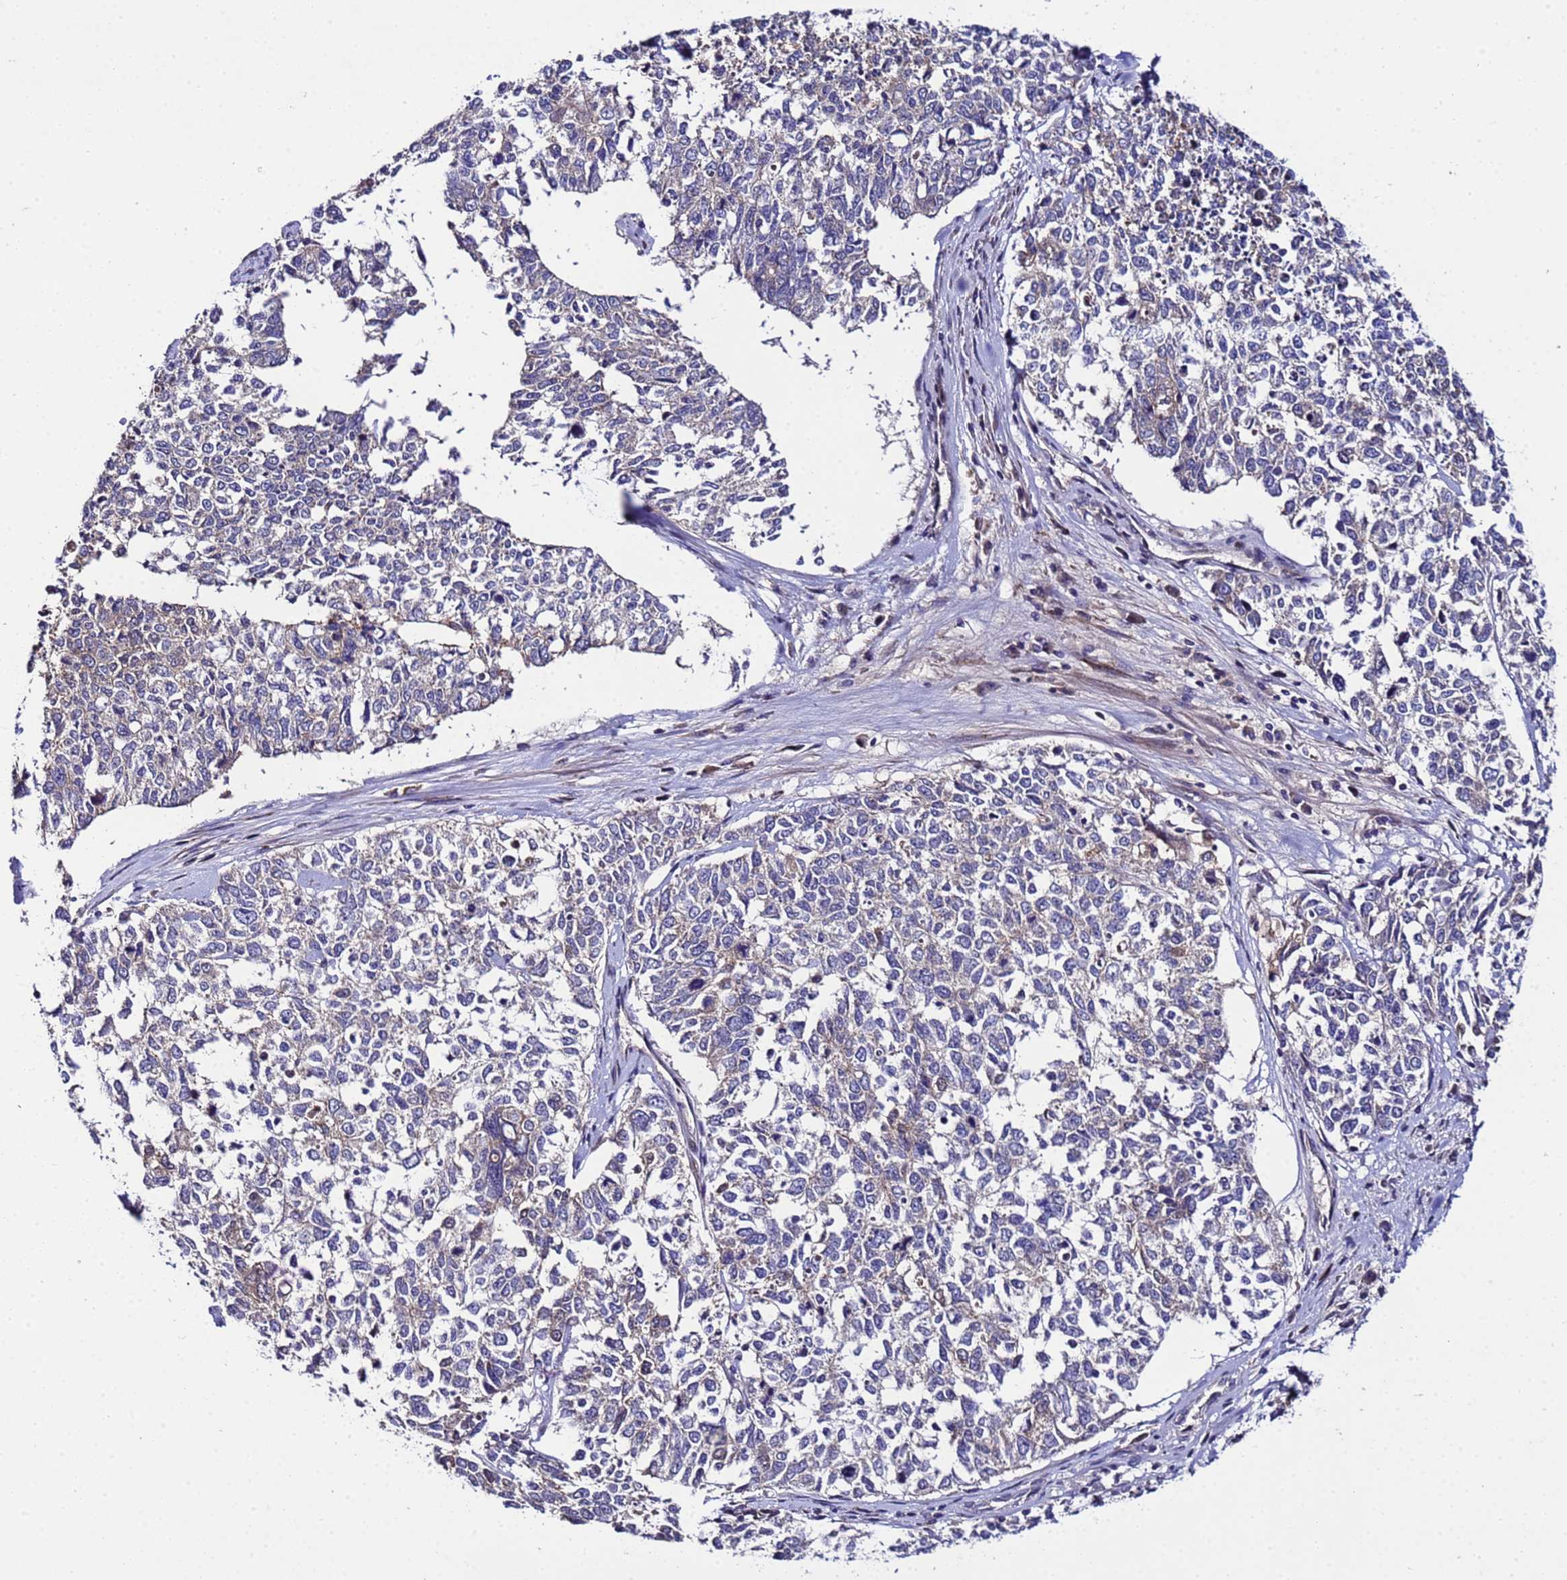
{"staining": {"intensity": "negative", "quantity": "none", "location": "none"}, "tissue": "cervical cancer", "cell_type": "Tumor cells", "image_type": "cancer", "snomed": [{"axis": "morphology", "description": "Squamous cell carcinoma, NOS"}, {"axis": "topography", "description": "Cervix"}], "caption": "Cervical cancer (squamous cell carcinoma) stained for a protein using IHC demonstrates no positivity tumor cells.", "gene": "PLXDC2", "patient": {"sex": "female", "age": 63}}